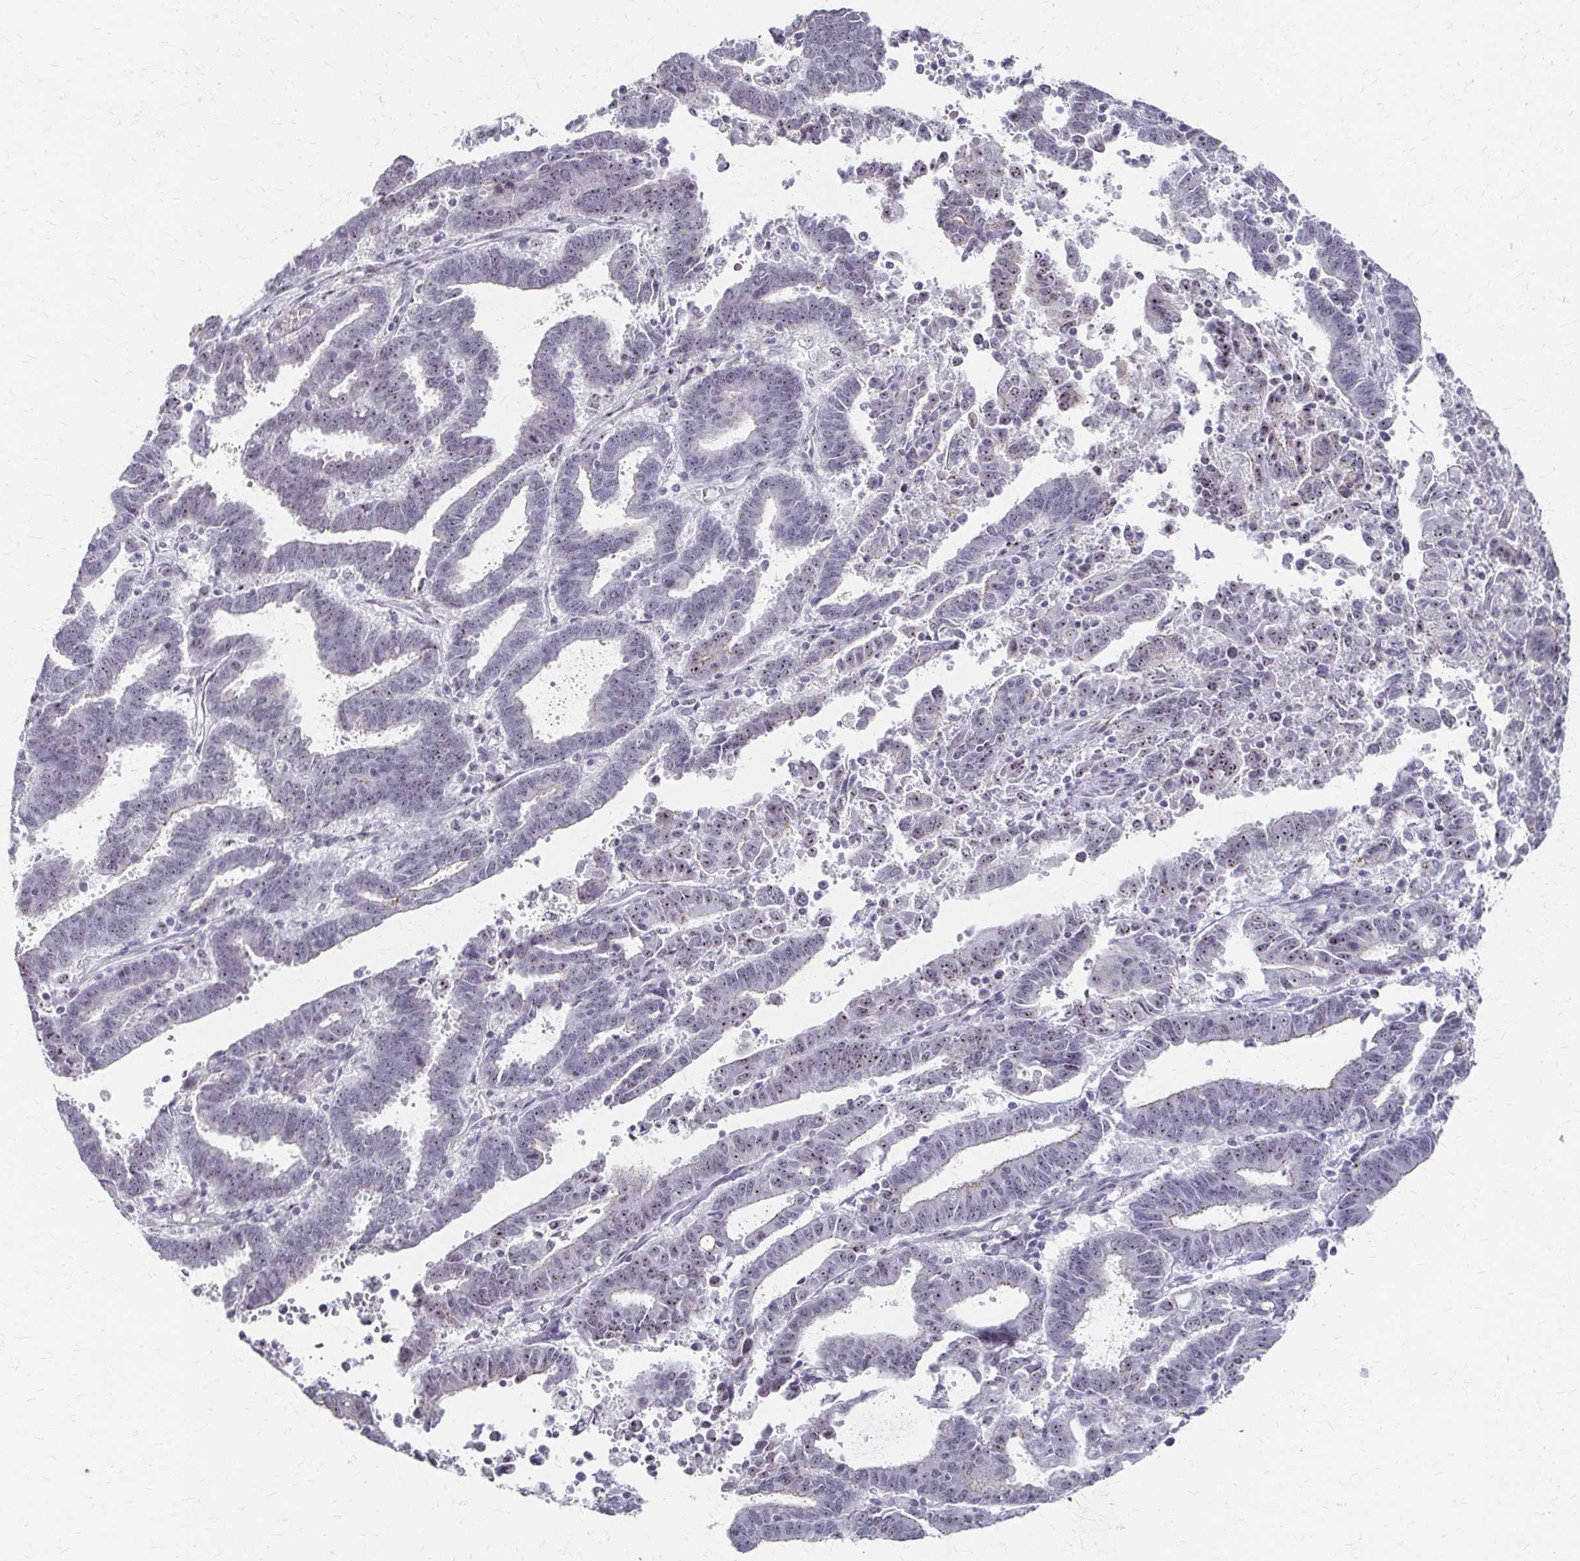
{"staining": {"intensity": "negative", "quantity": "none", "location": "none"}, "tissue": "endometrial cancer", "cell_type": "Tumor cells", "image_type": "cancer", "snomed": [{"axis": "morphology", "description": "Adenocarcinoma, NOS"}, {"axis": "topography", "description": "Uterus"}], "caption": "An immunohistochemistry (IHC) image of endometrial cancer (adenocarcinoma) is shown. There is no staining in tumor cells of endometrial cancer (adenocarcinoma).", "gene": "PES1", "patient": {"sex": "female", "age": 83}}